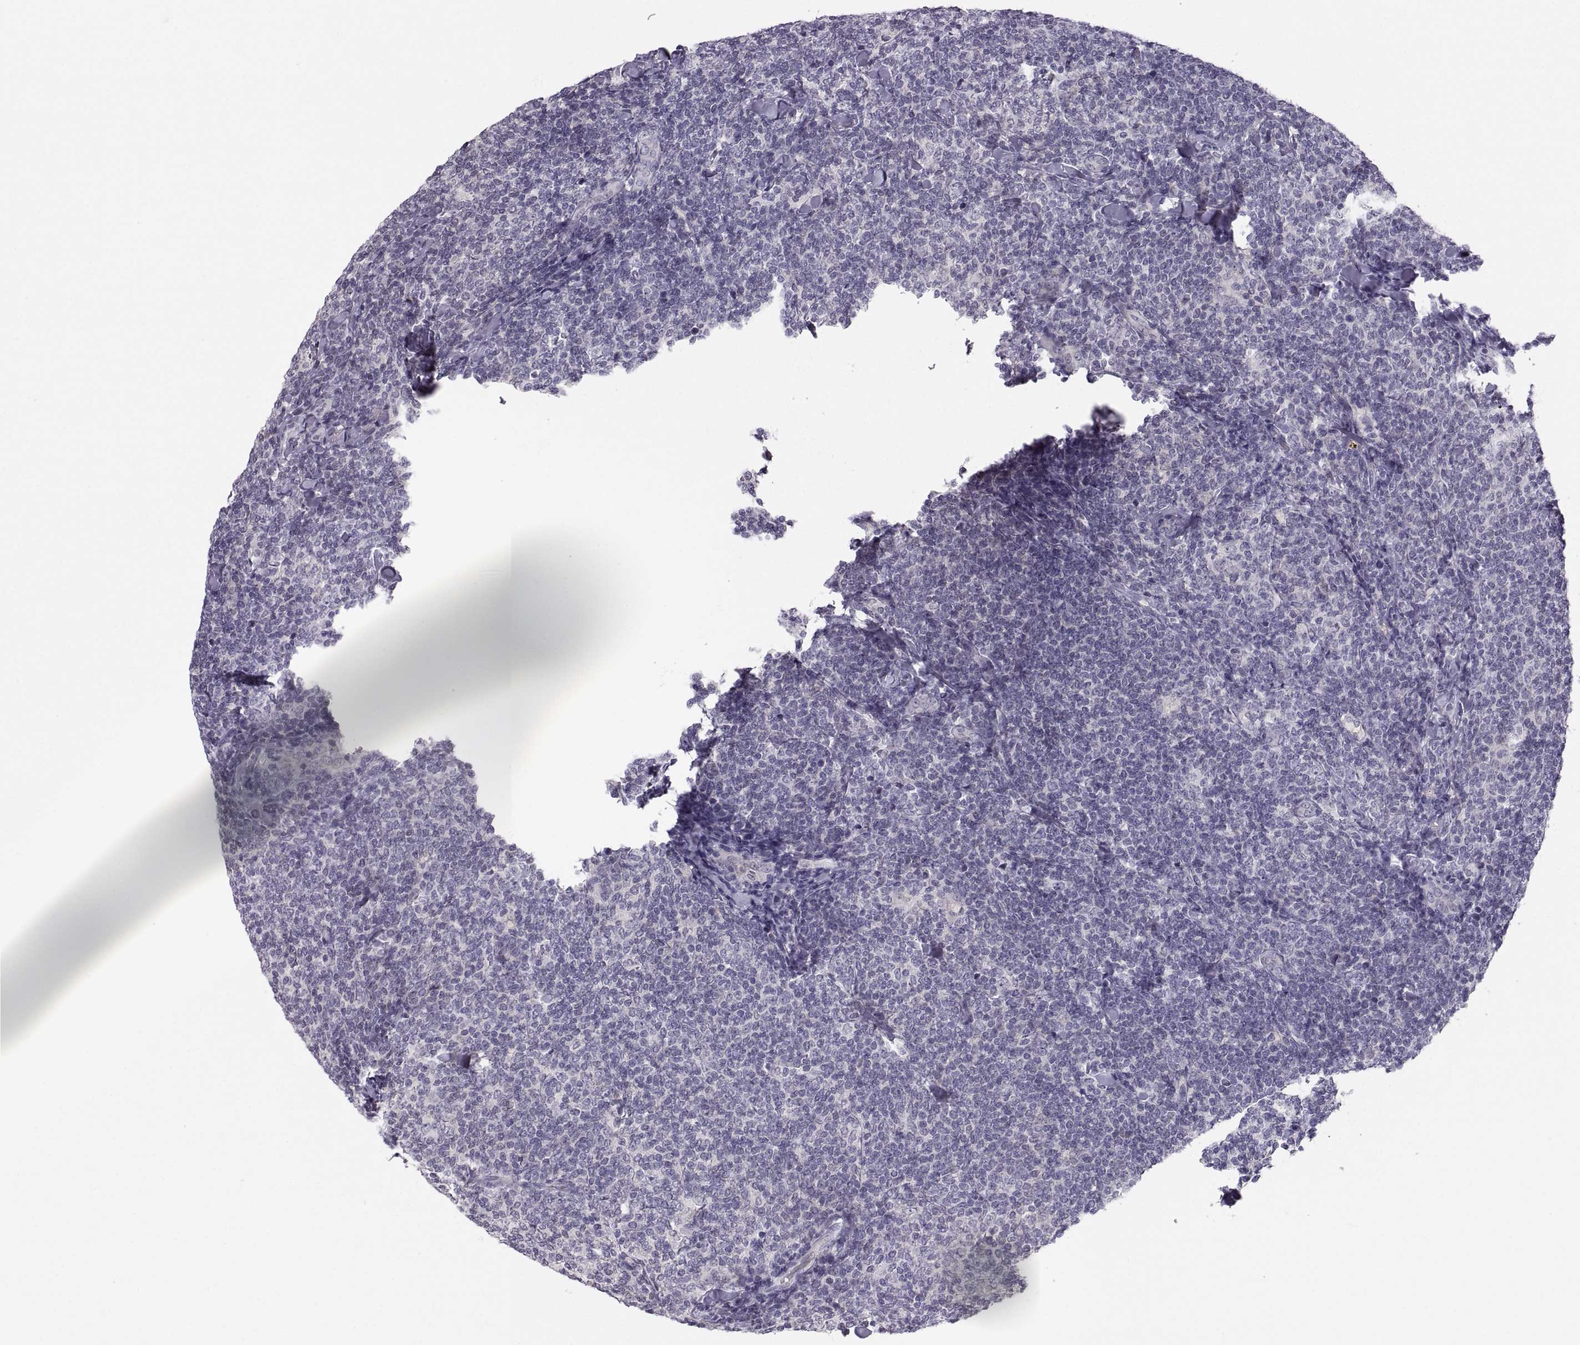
{"staining": {"intensity": "negative", "quantity": "none", "location": "none"}, "tissue": "lymphoma", "cell_type": "Tumor cells", "image_type": "cancer", "snomed": [{"axis": "morphology", "description": "Malignant lymphoma, non-Hodgkin's type, Low grade"}, {"axis": "topography", "description": "Lymph node"}], "caption": "The immunohistochemistry micrograph has no significant expression in tumor cells of lymphoma tissue.", "gene": "ZNF185", "patient": {"sex": "female", "age": 56}}